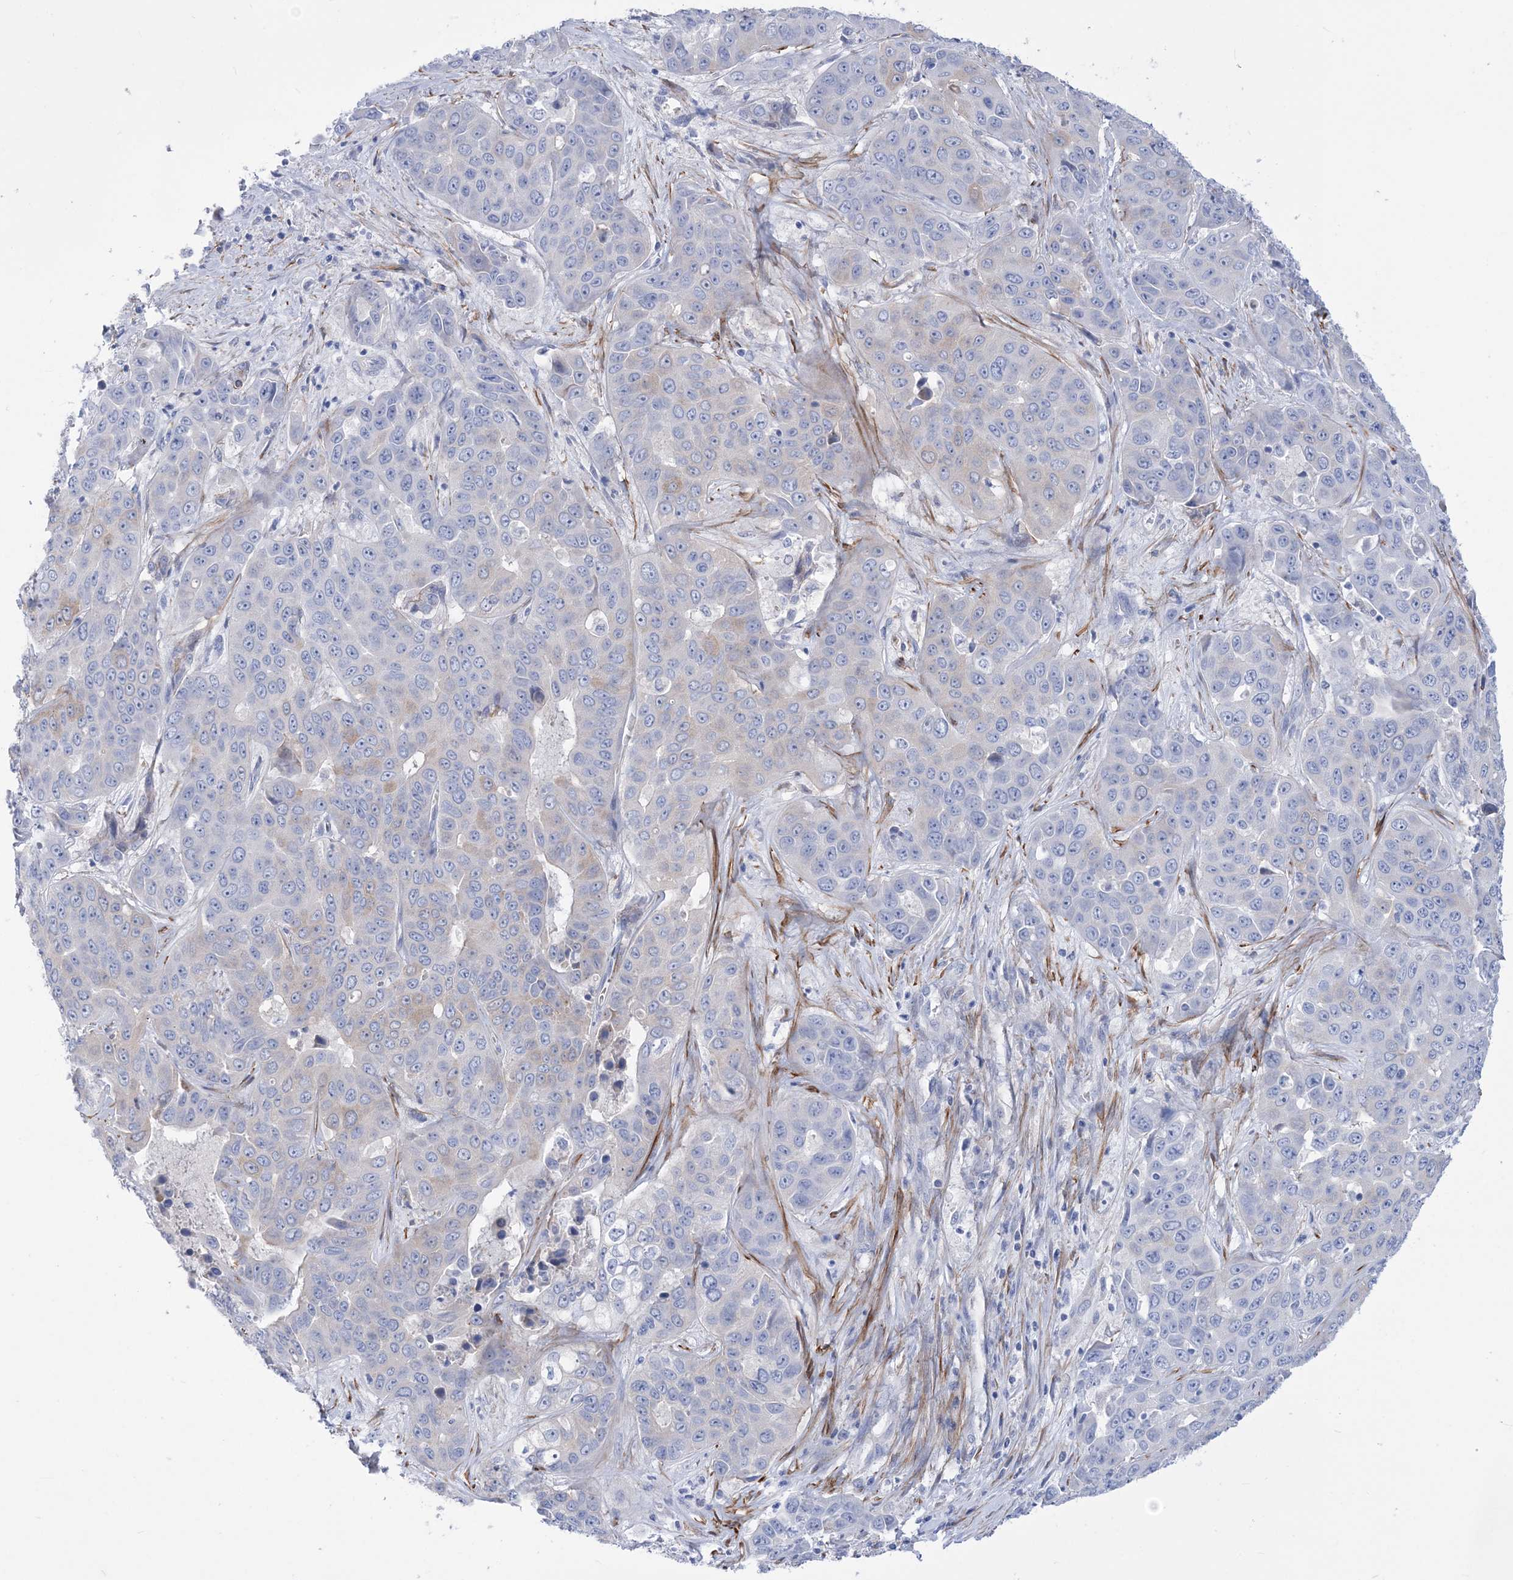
{"staining": {"intensity": "negative", "quantity": "none", "location": "none"}, "tissue": "liver cancer", "cell_type": "Tumor cells", "image_type": "cancer", "snomed": [{"axis": "morphology", "description": "Cholangiocarcinoma"}, {"axis": "topography", "description": "Liver"}], "caption": "This is an immunohistochemistry (IHC) image of liver cholangiocarcinoma. There is no positivity in tumor cells.", "gene": "WDR74", "patient": {"sex": "female", "age": 52}}